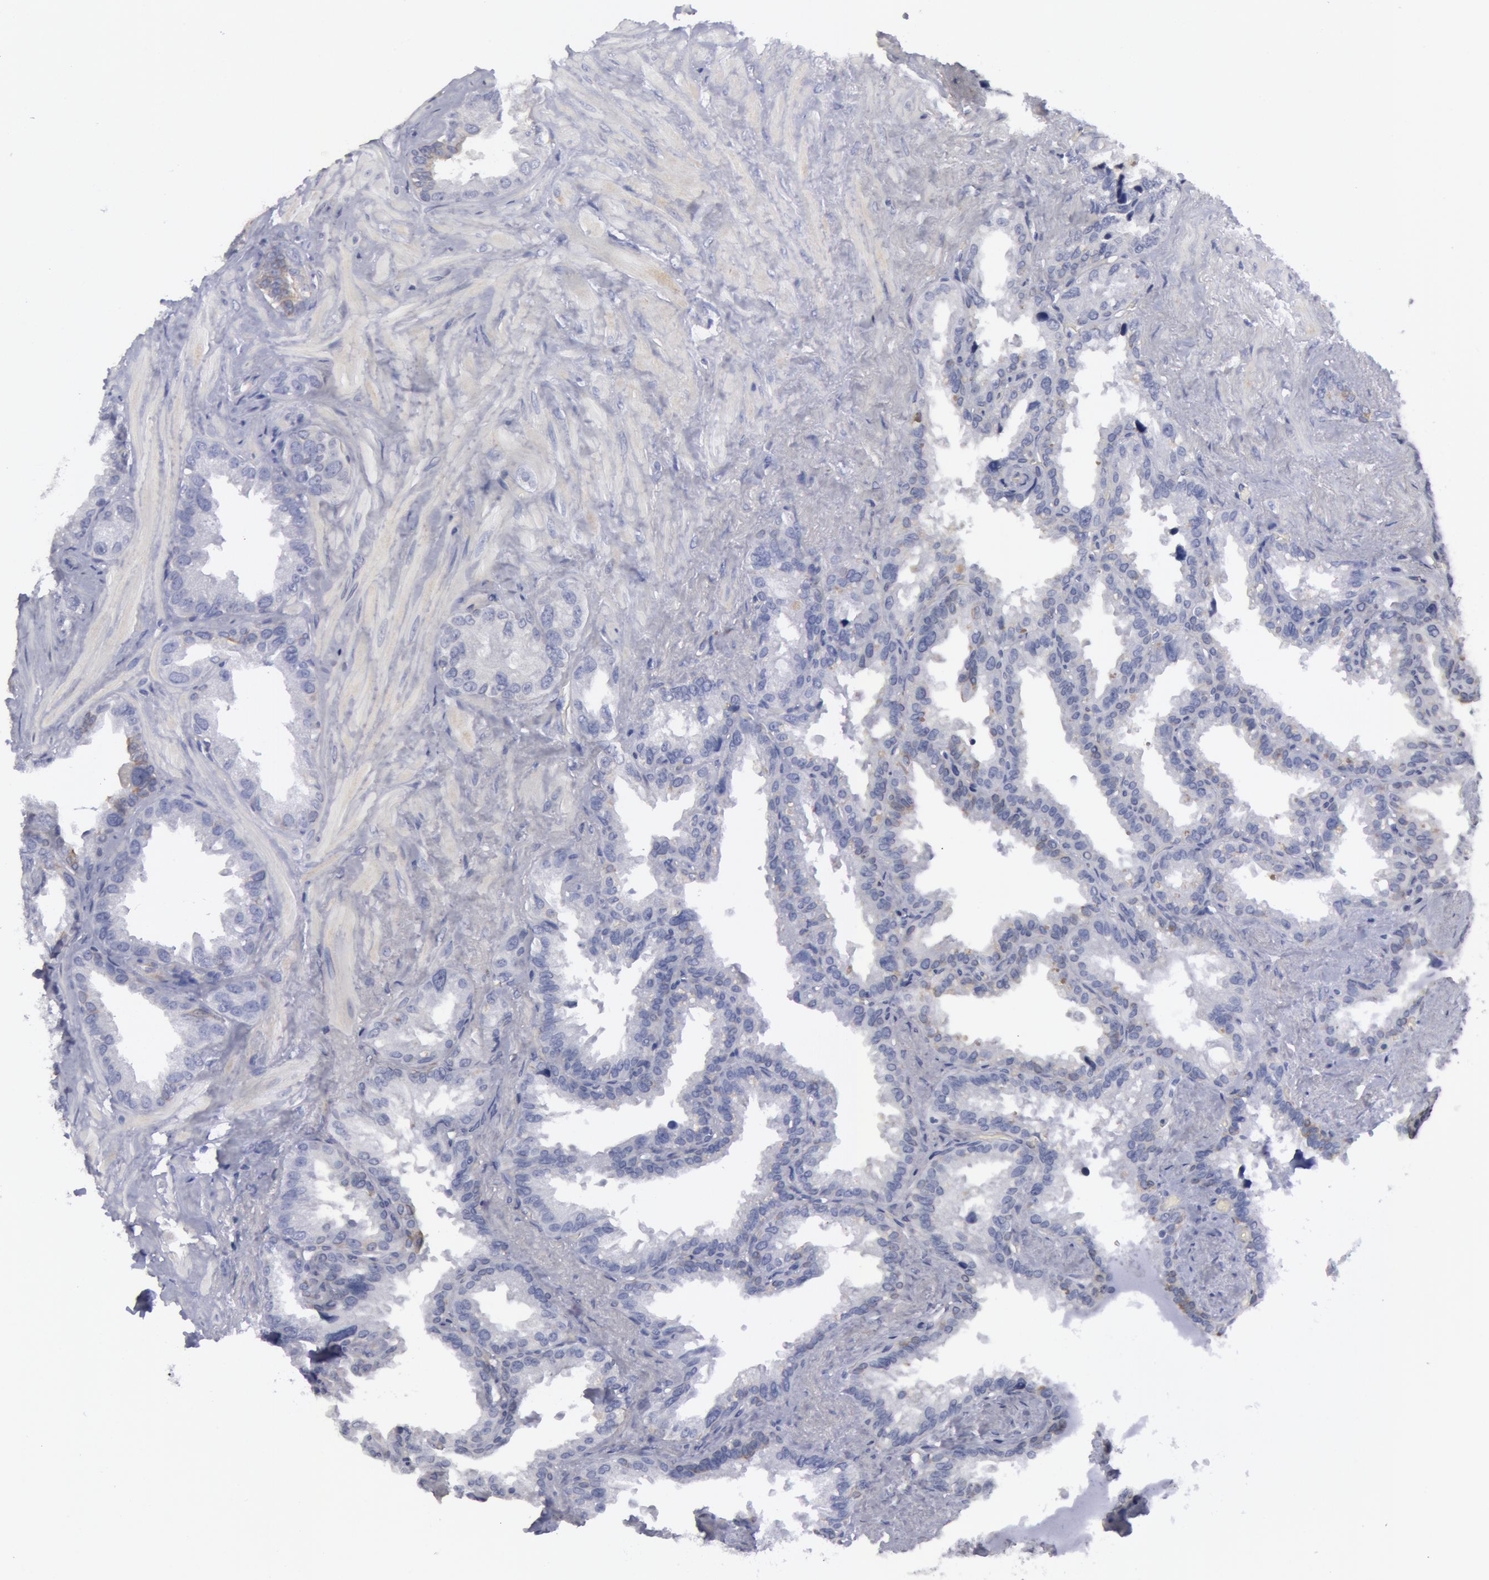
{"staining": {"intensity": "negative", "quantity": "none", "location": "none"}, "tissue": "seminal vesicle", "cell_type": "Glandular cells", "image_type": "normal", "snomed": [{"axis": "morphology", "description": "Normal tissue, NOS"}, {"axis": "topography", "description": "Prostate"}, {"axis": "topography", "description": "Seminal veicle"}], "caption": "DAB immunohistochemical staining of normal human seminal vesicle exhibits no significant expression in glandular cells.", "gene": "SMC1B", "patient": {"sex": "male", "age": 63}}